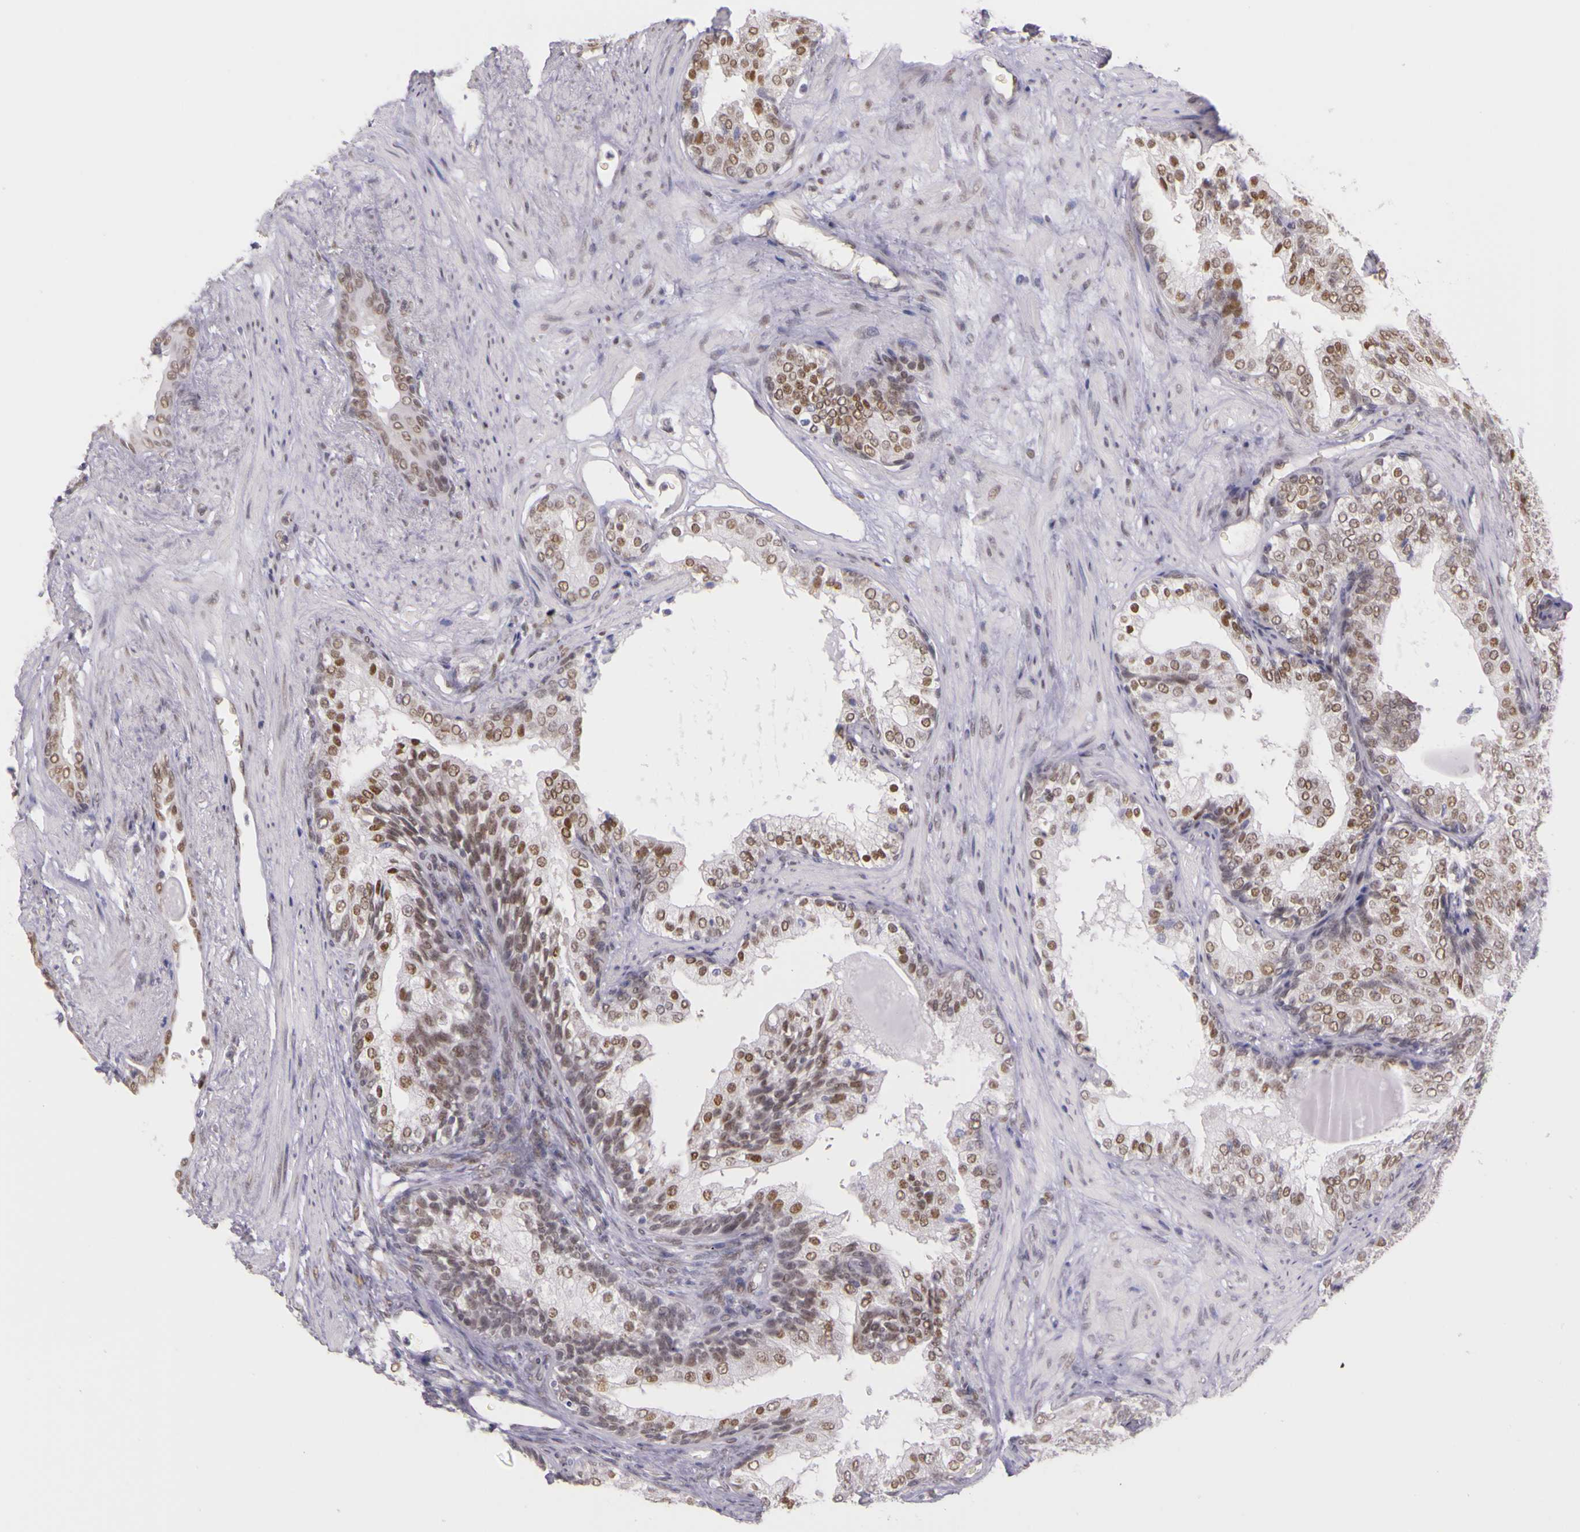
{"staining": {"intensity": "weak", "quantity": ">75%", "location": "nuclear"}, "tissue": "prostate cancer", "cell_type": "Tumor cells", "image_type": "cancer", "snomed": [{"axis": "morphology", "description": "Adenocarcinoma, Low grade"}, {"axis": "topography", "description": "Prostate"}], "caption": "Immunohistochemistry of prostate cancer displays low levels of weak nuclear expression in approximately >75% of tumor cells. Nuclei are stained in blue.", "gene": "WDR13", "patient": {"sex": "male", "age": 69}}